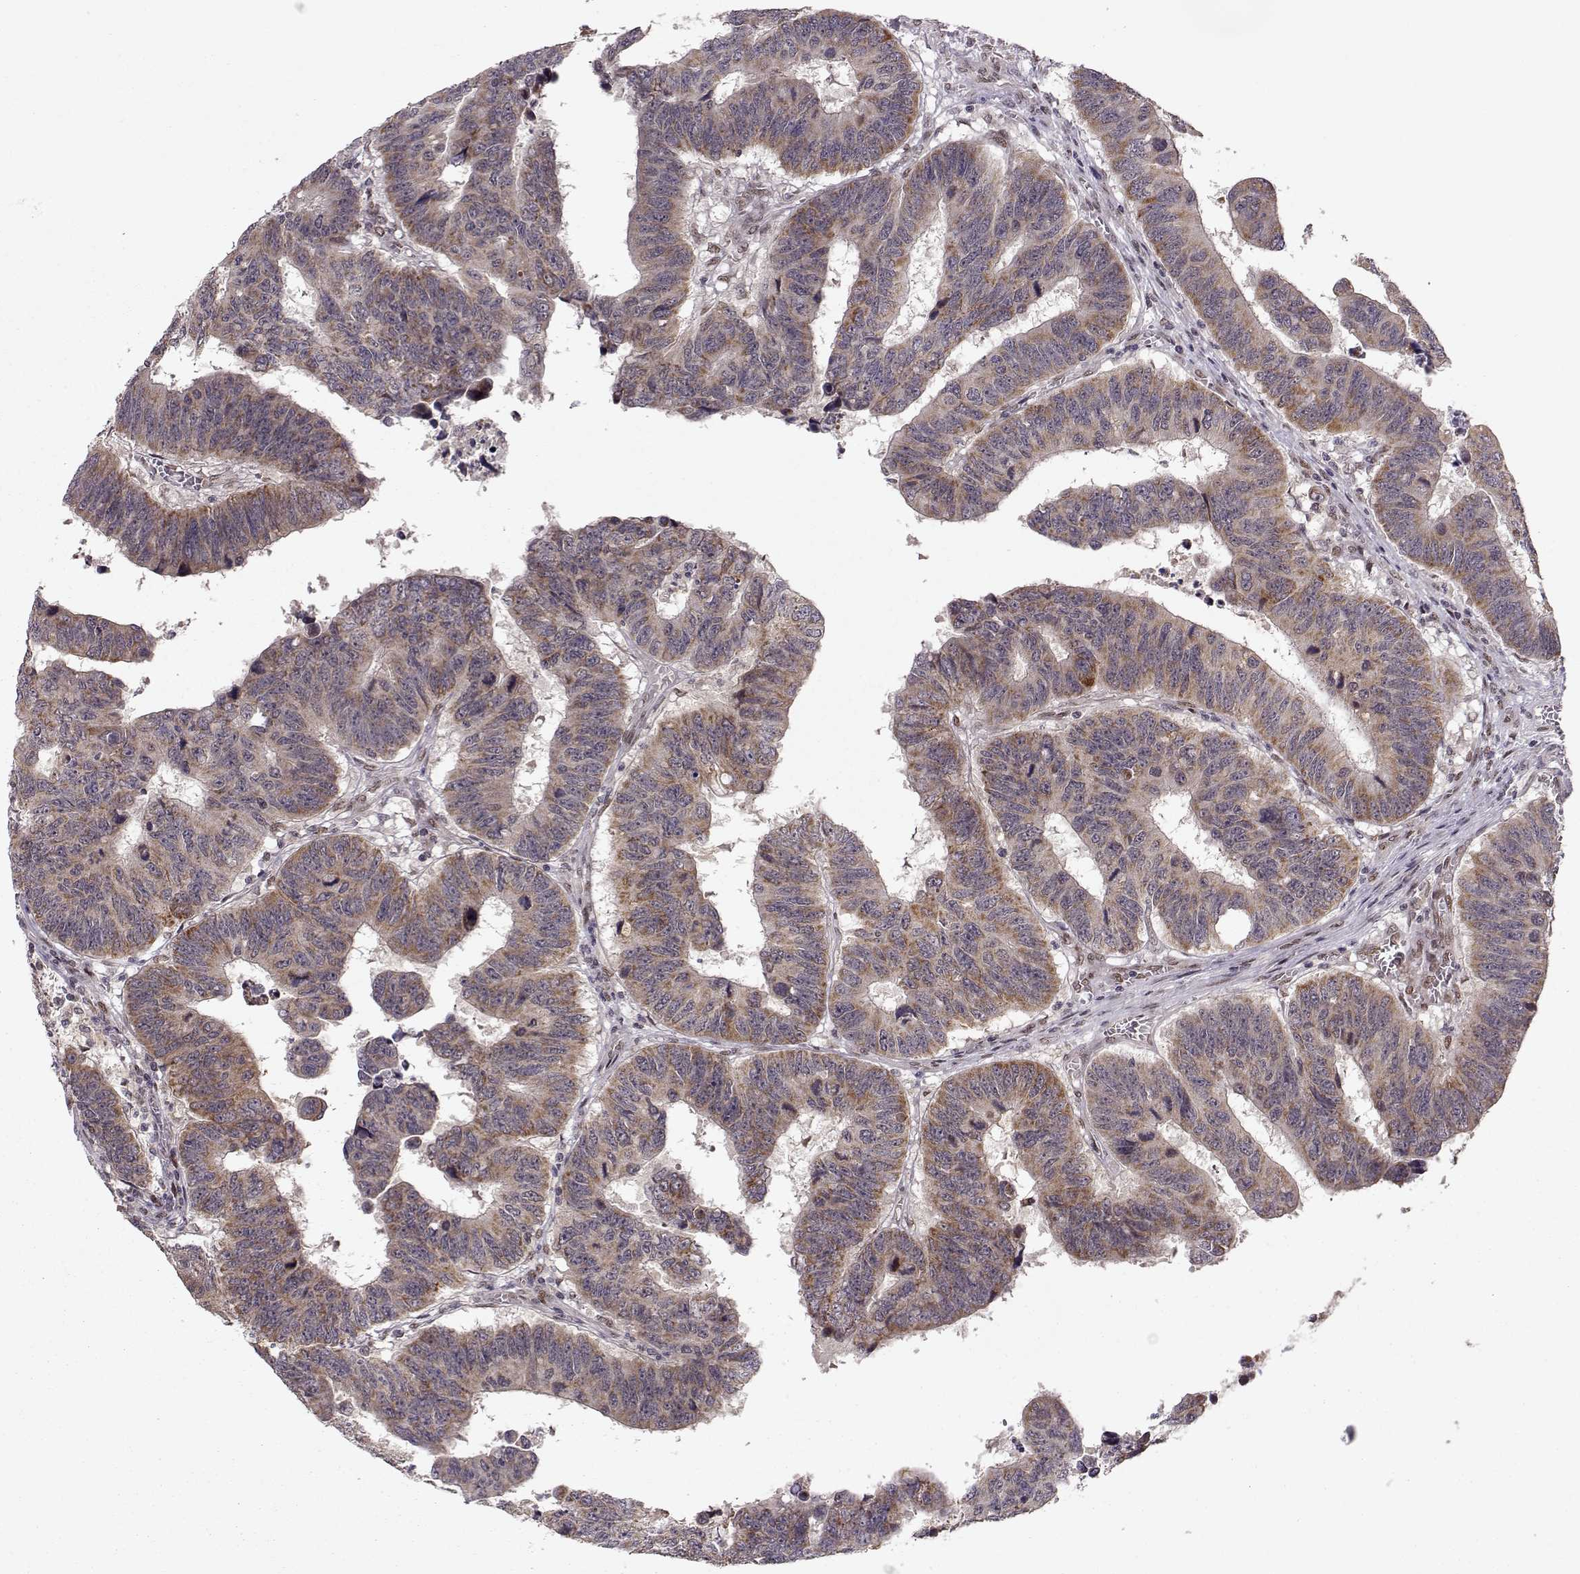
{"staining": {"intensity": "moderate", "quantity": ">75%", "location": "cytoplasmic/membranous"}, "tissue": "colorectal cancer", "cell_type": "Tumor cells", "image_type": "cancer", "snomed": [{"axis": "morphology", "description": "Adenocarcinoma, NOS"}, {"axis": "topography", "description": "Appendix"}, {"axis": "topography", "description": "Colon"}, {"axis": "topography", "description": "Cecum"}, {"axis": "topography", "description": "Colon asc"}], "caption": "Brown immunohistochemical staining in human colorectal cancer displays moderate cytoplasmic/membranous positivity in approximately >75% of tumor cells.", "gene": "RAI1", "patient": {"sex": "female", "age": 85}}